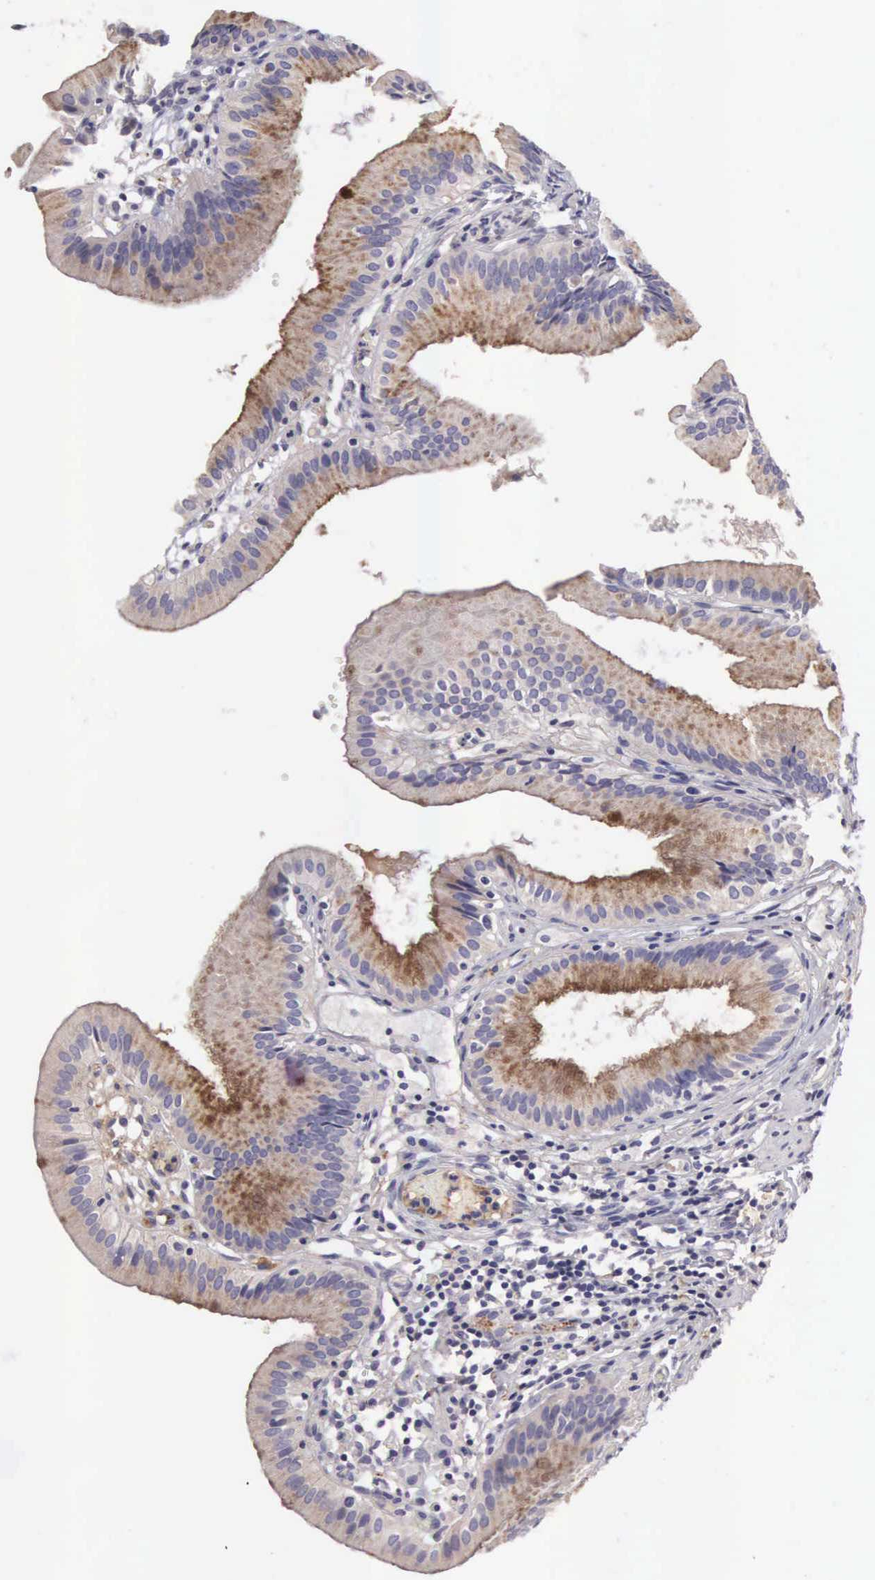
{"staining": {"intensity": "weak", "quantity": "25%-75%", "location": "cytoplasmic/membranous"}, "tissue": "gallbladder", "cell_type": "Glandular cells", "image_type": "normal", "snomed": [{"axis": "morphology", "description": "Normal tissue, NOS"}, {"axis": "topography", "description": "Gallbladder"}], "caption": "A brown stain highlights weak cytoplasmic/membranous staining of a protein in glandular cells of benign gallbladder. (DAB = brown stain, brightfield microscopy at high magnification).", "gene": "CLU", "patient": {"sex": "male", "age": 28}}